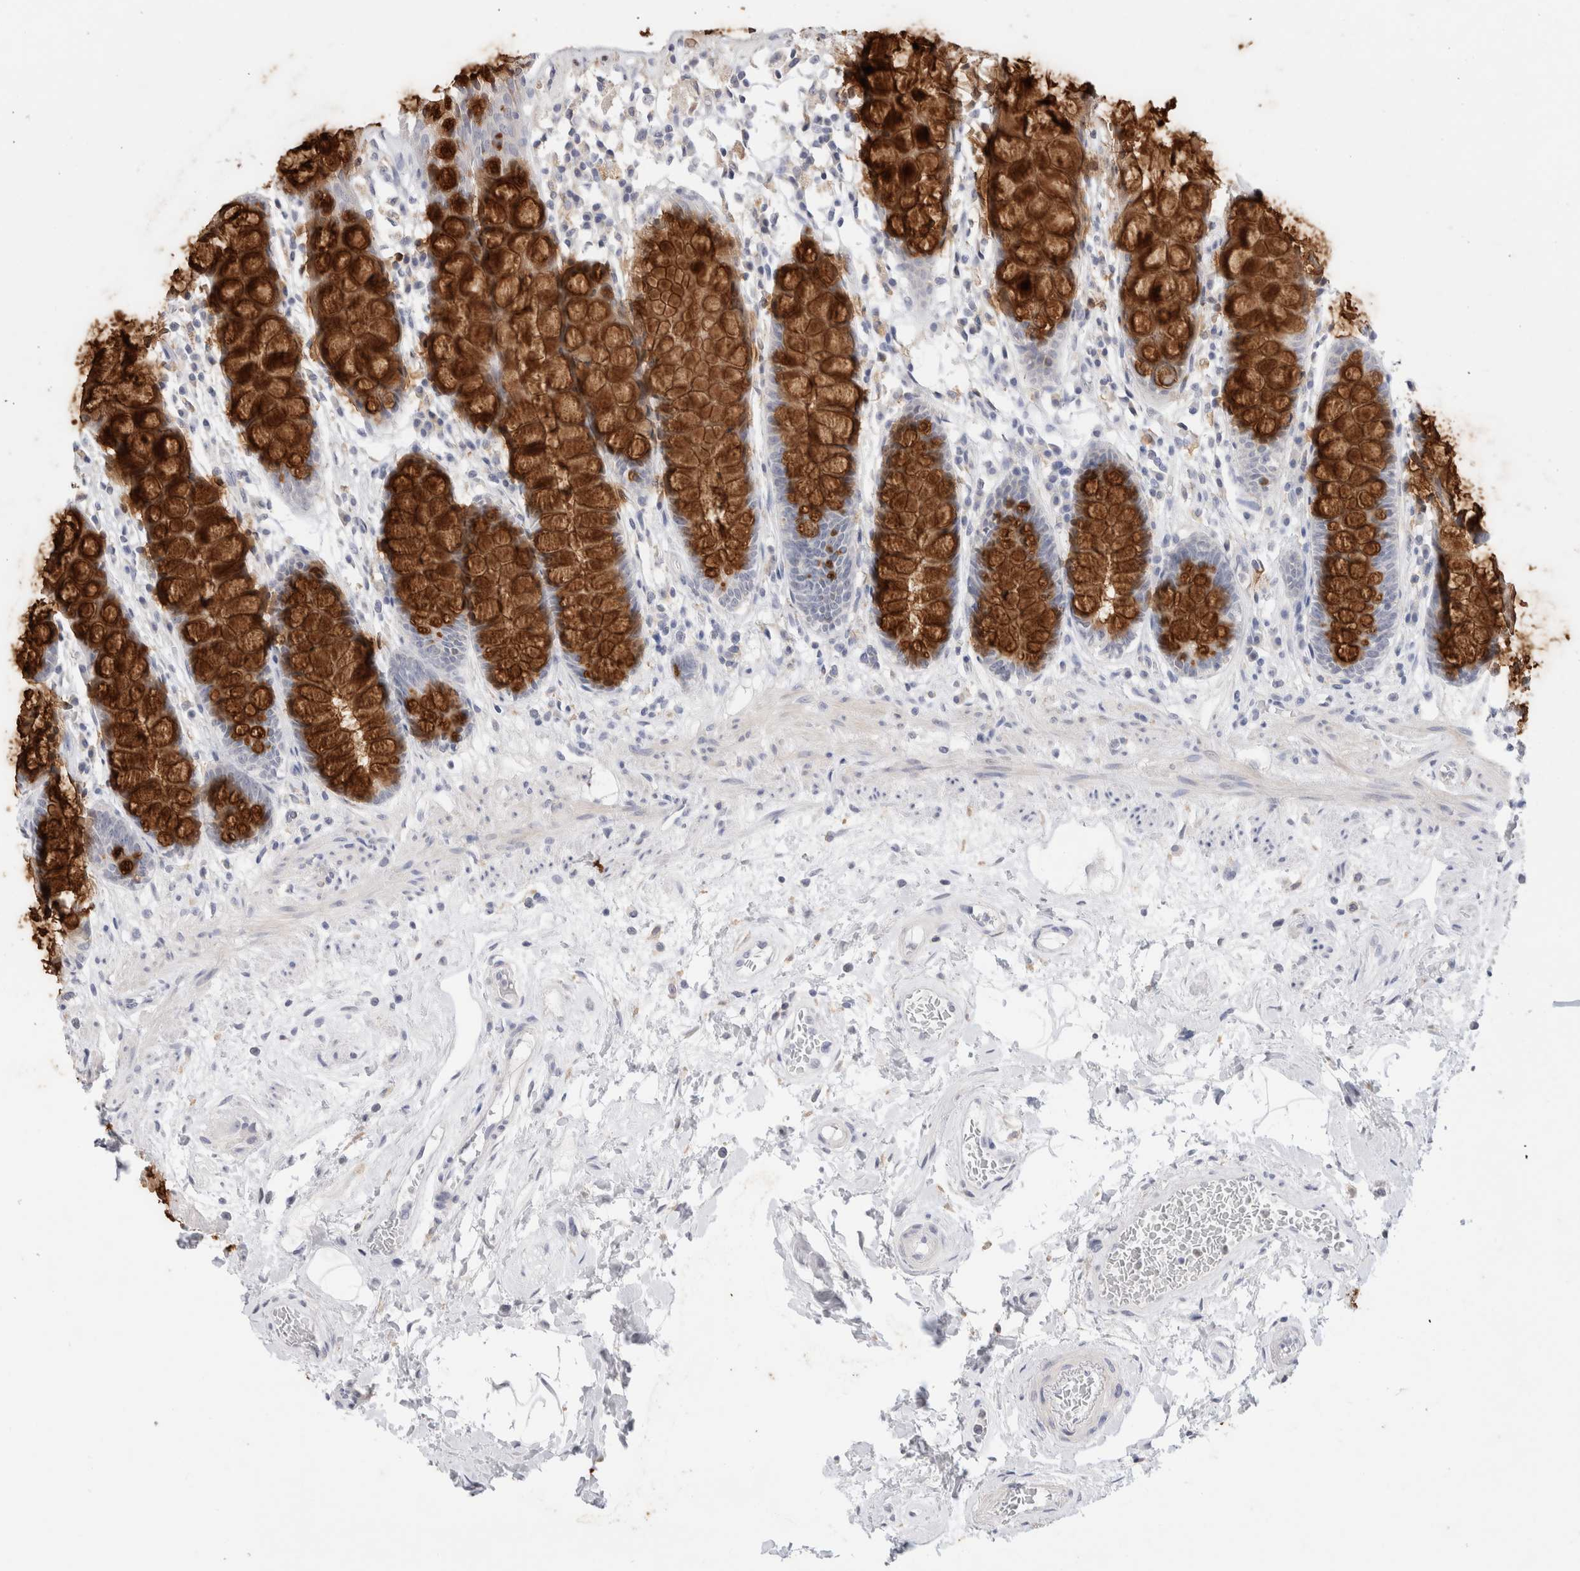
{"staining": {"intensity": "strong", "quantity": ">75%", "location": "cytoplasmic/membranous"}, "tissue": "rectum", "cell_type": "Glandular cells", "image_type": "normal", "snomed": [{"axis": "morphology", "description": "Normal tissue, NOS"}, {"axis": "topography", "description": "Rectum"}], "caption": "Immunohistochemistry (IHC) of normal rectum demonstrates high levels of strong cytoplasmic/membranous staining in approximately >75% of glandular cells.", "gene": "ADAM30", "patient": {"sex": "male", "age": 64}}